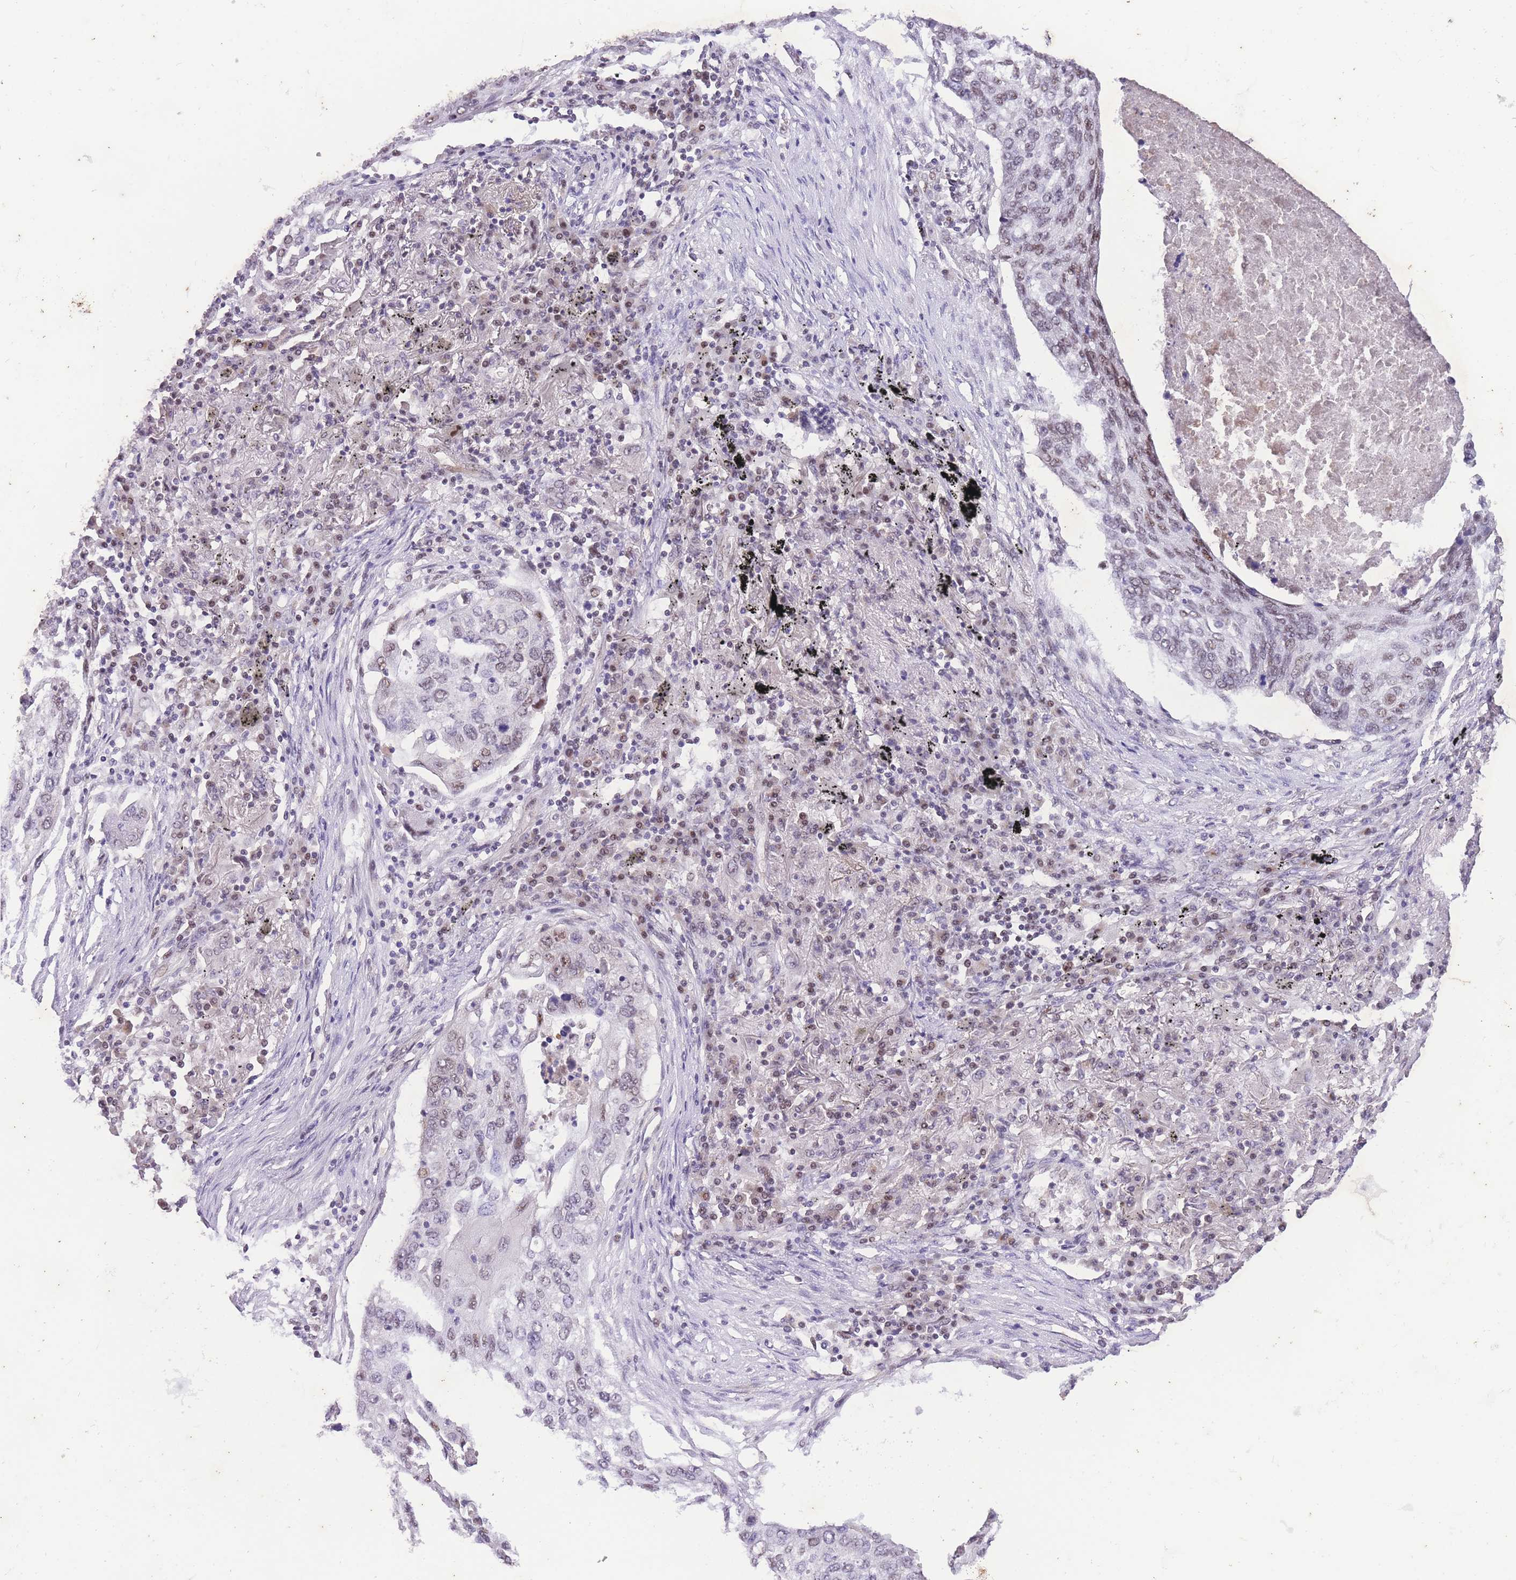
{"staining": {"intensity": "weak", "quantity": "25%-75%", "location": "nuclear"}, "tissue": "lung cancer", "cell_type": "Tumor cells", "image_type": "cancer", "snomed": [{"axis": "morphology", "description": "Squamous cell carcinoma, NOS"}, {"axis": "topography", "description": "Lung"}], "caption": "Lung squamous cell carcinoma stained for a protein (brown) exhibits weak nuclear positive positivity in about 25%-75% of tumor cells.", "gene": "SLC35F2", "patient": {"sex": "female", "age": 63}}